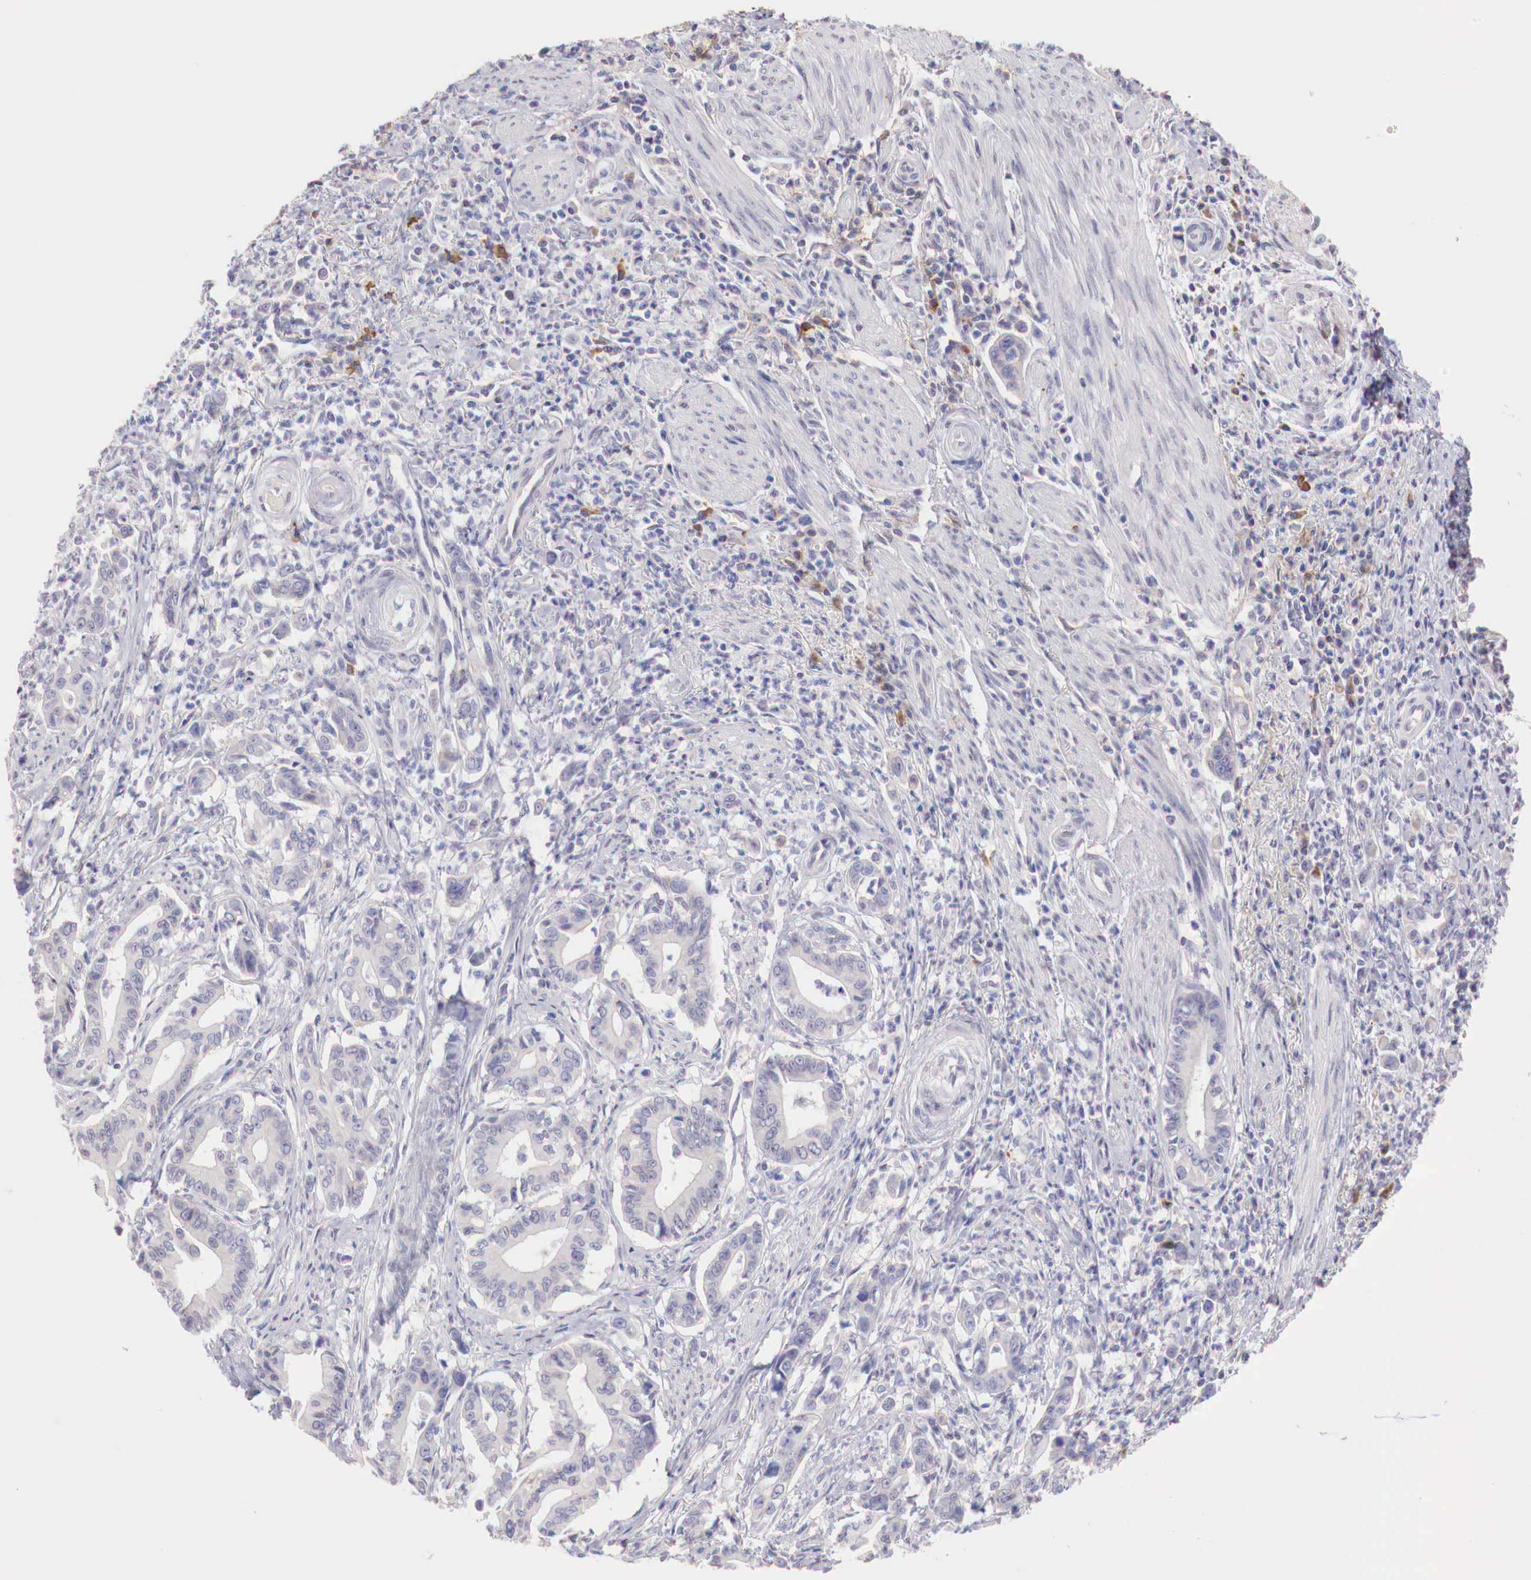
{"staining": {"intensity": "negative", "quantity": "none", "location": "none"}, "tissue": "stomach cancer", "cell_type": "Tumor cells", "image_type": "cancer", "snomed": [{"axis": "morphology", "description": "Adenocarcinoma, NOS"}, {"axis": "topography", "description": "Stomach"}], "caption": "This is a image of immunohistochemistry staining of stomach adenocarcinoma, which shows no staining in tumor cells.", "gene": "XPNPEP2", "patient": {"sex": "female", "age": 76}}